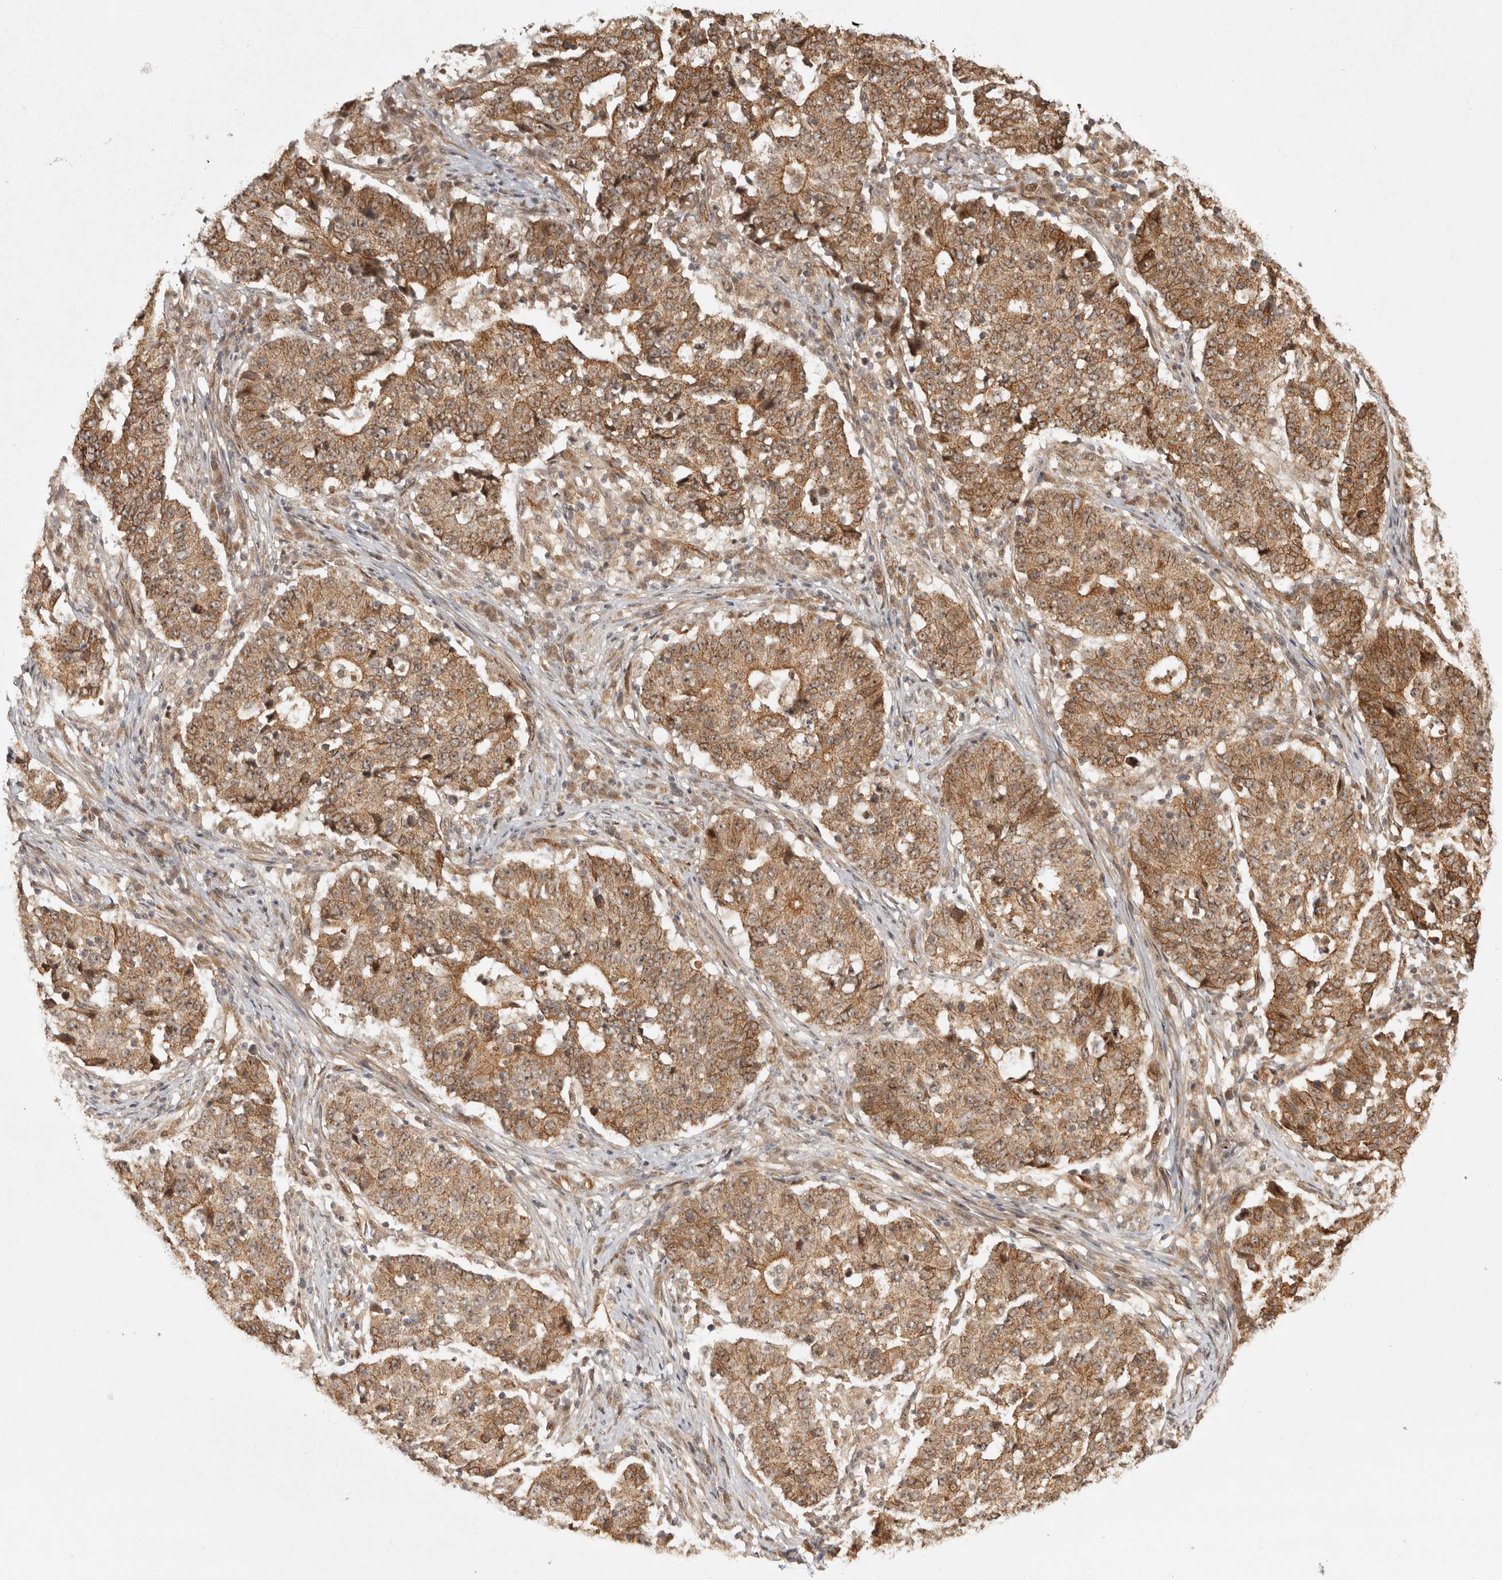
{"staining": {"intensity": "moderate", "quantity": ">75%", "location": "cytoplasmic/membranous"}, "tissue": "stomach cancer", "cell_type": "Tumor cells", "image_type": "cancer", "snomed": [{"axis": "morphology", "description": "Adenocarcinoma, NOS"}, {"axis": "topography", "description": "Stomach"}], "caption": "Stomach cancer stained for a protein (brown) exhibits moderate cytoplasmic/membranous positive positivity in about >75% of tumor cells.", "gene": "CAMSAP2", "patient": {"sex": "male", "age": 59}}